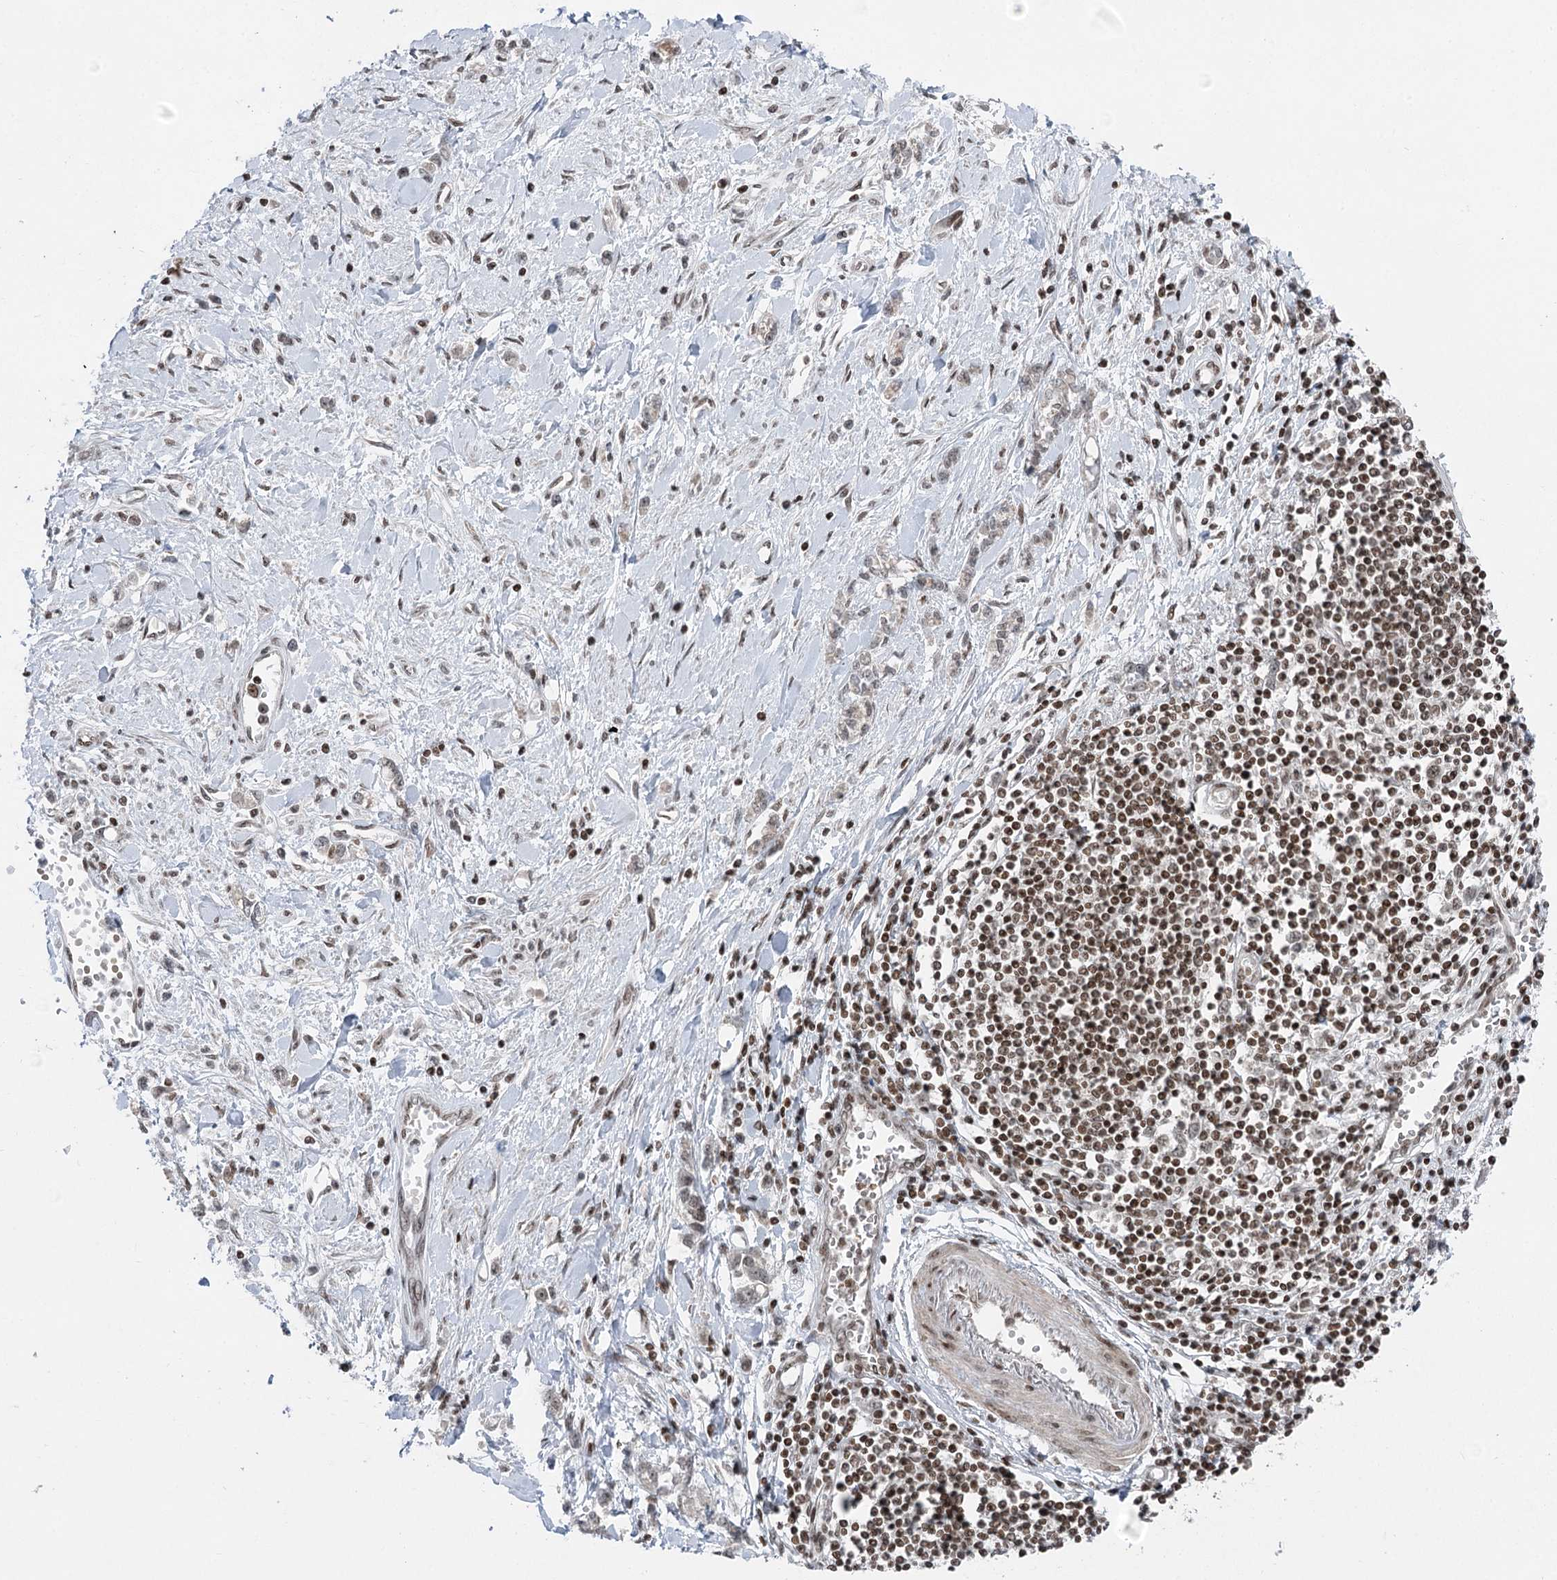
{"staining": {"intensity": "weak", "quantity": ">75%", "location": "nuclear"}, "tissue": "stomach cancer", "cell_type": "Tumor cells", "image_type": "cancer", "snomed": [{"axis": "morphology", "description": "Adenocarcinoma, NOS"}, {"axis": "topography", "description": "Stomach"}], "caption": "Stomach adenocarcinoma stained with IHC demonstrates weak nuclear positivity in about >75% of tumor cells.", "gene": "CGGBP1", "patient": {"sex": "female", "age": 76}}